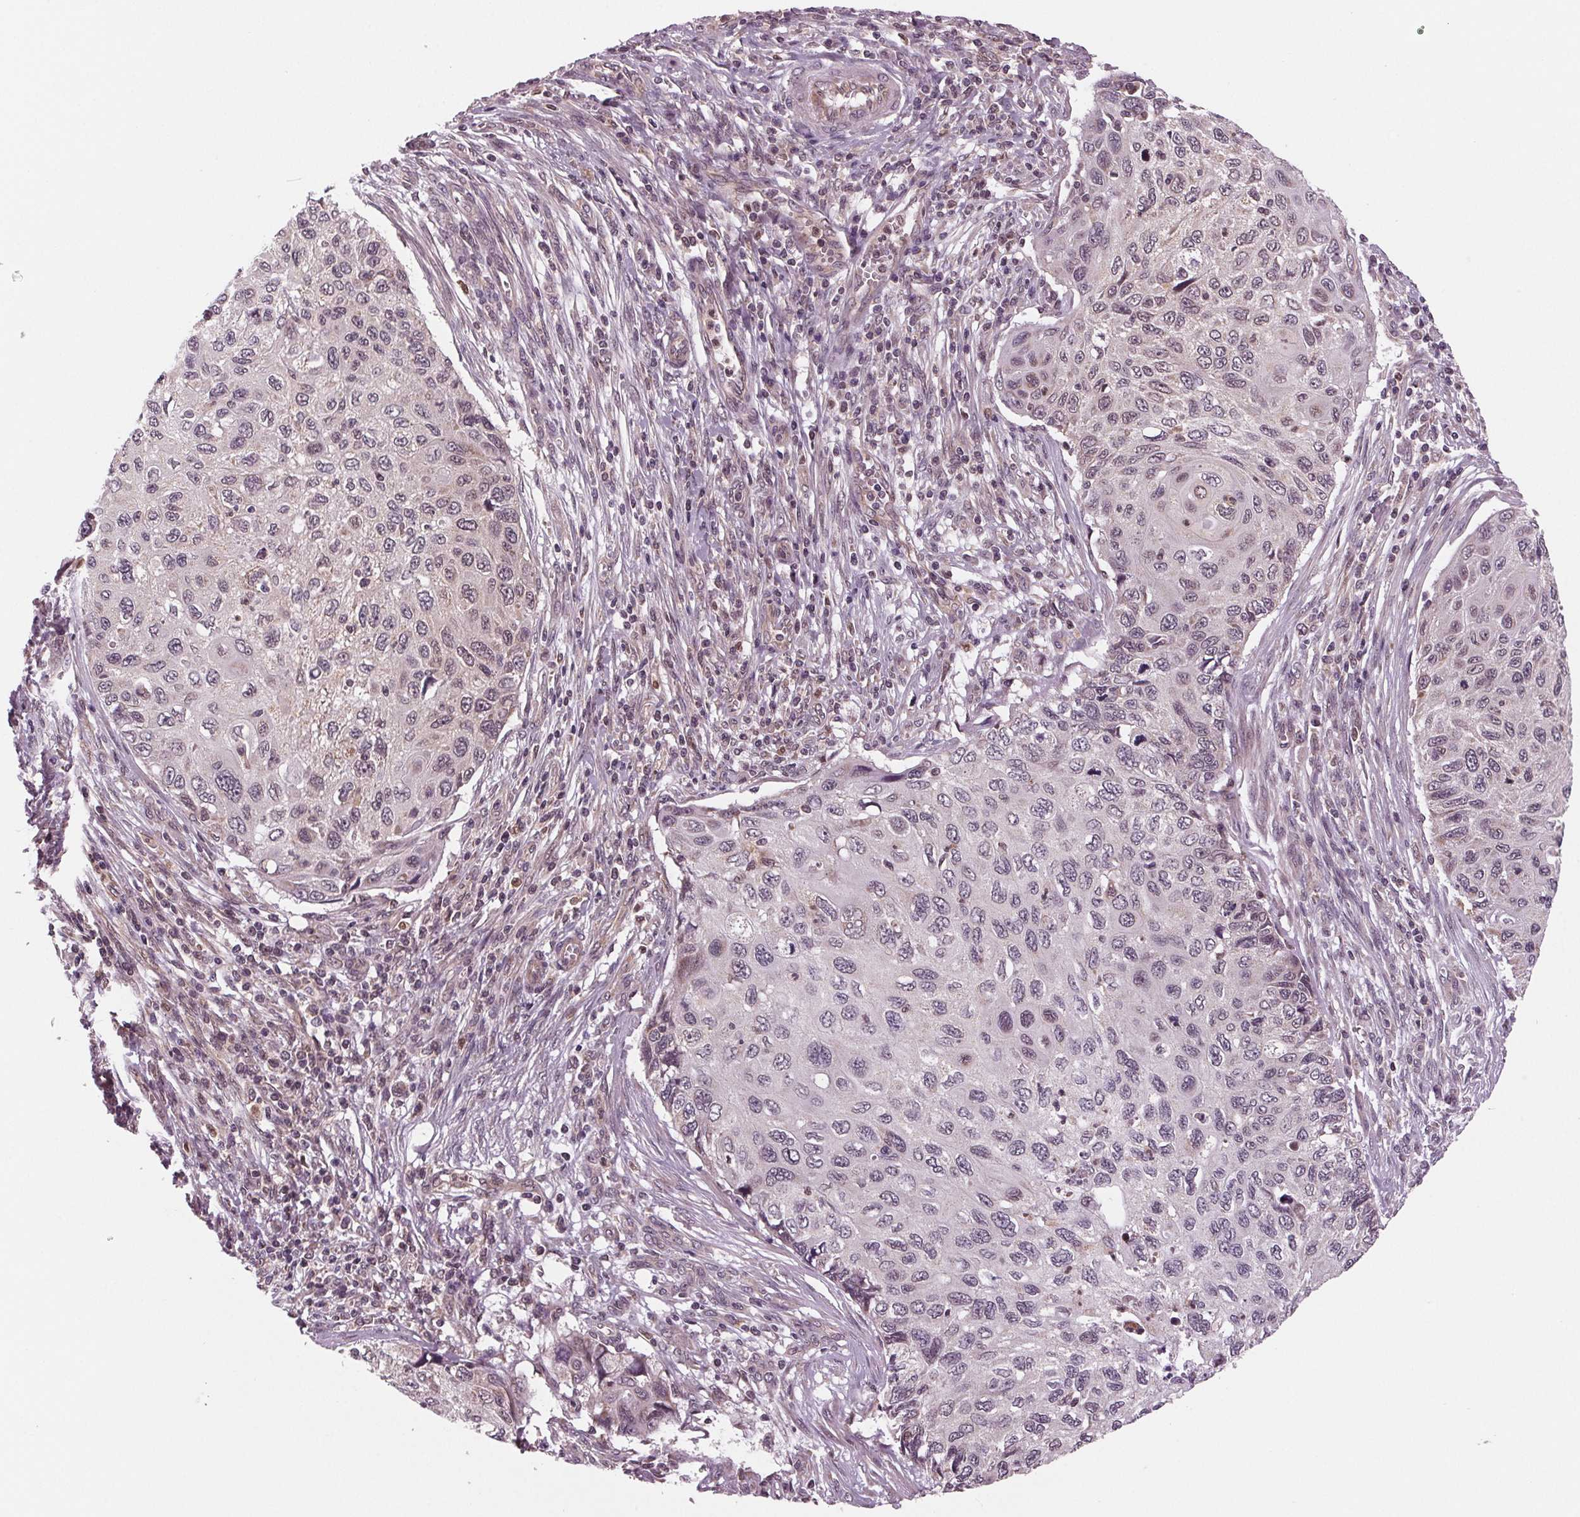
{"staining": {"intensity": "negative", "quantity": "none", "location": "none"}, "tissue": "cervical cancer", "cell_type": "Tumor cells", "image_type": "cancer", "snomed": [{"axis": "morphology", "description": "Squamous cell carcinoma, NOS"}, {"axis": "topography", "description": "Cervix"}], "caption": "There is no significant positivity in tumor cells of squamous cell carcinoma (cervical). (DAB (3,3'-diaminobenzidine) IHC with hematoxylin counter stain).", "gene": "STAT3", "patient": {"sex": "female", "age": 70}}